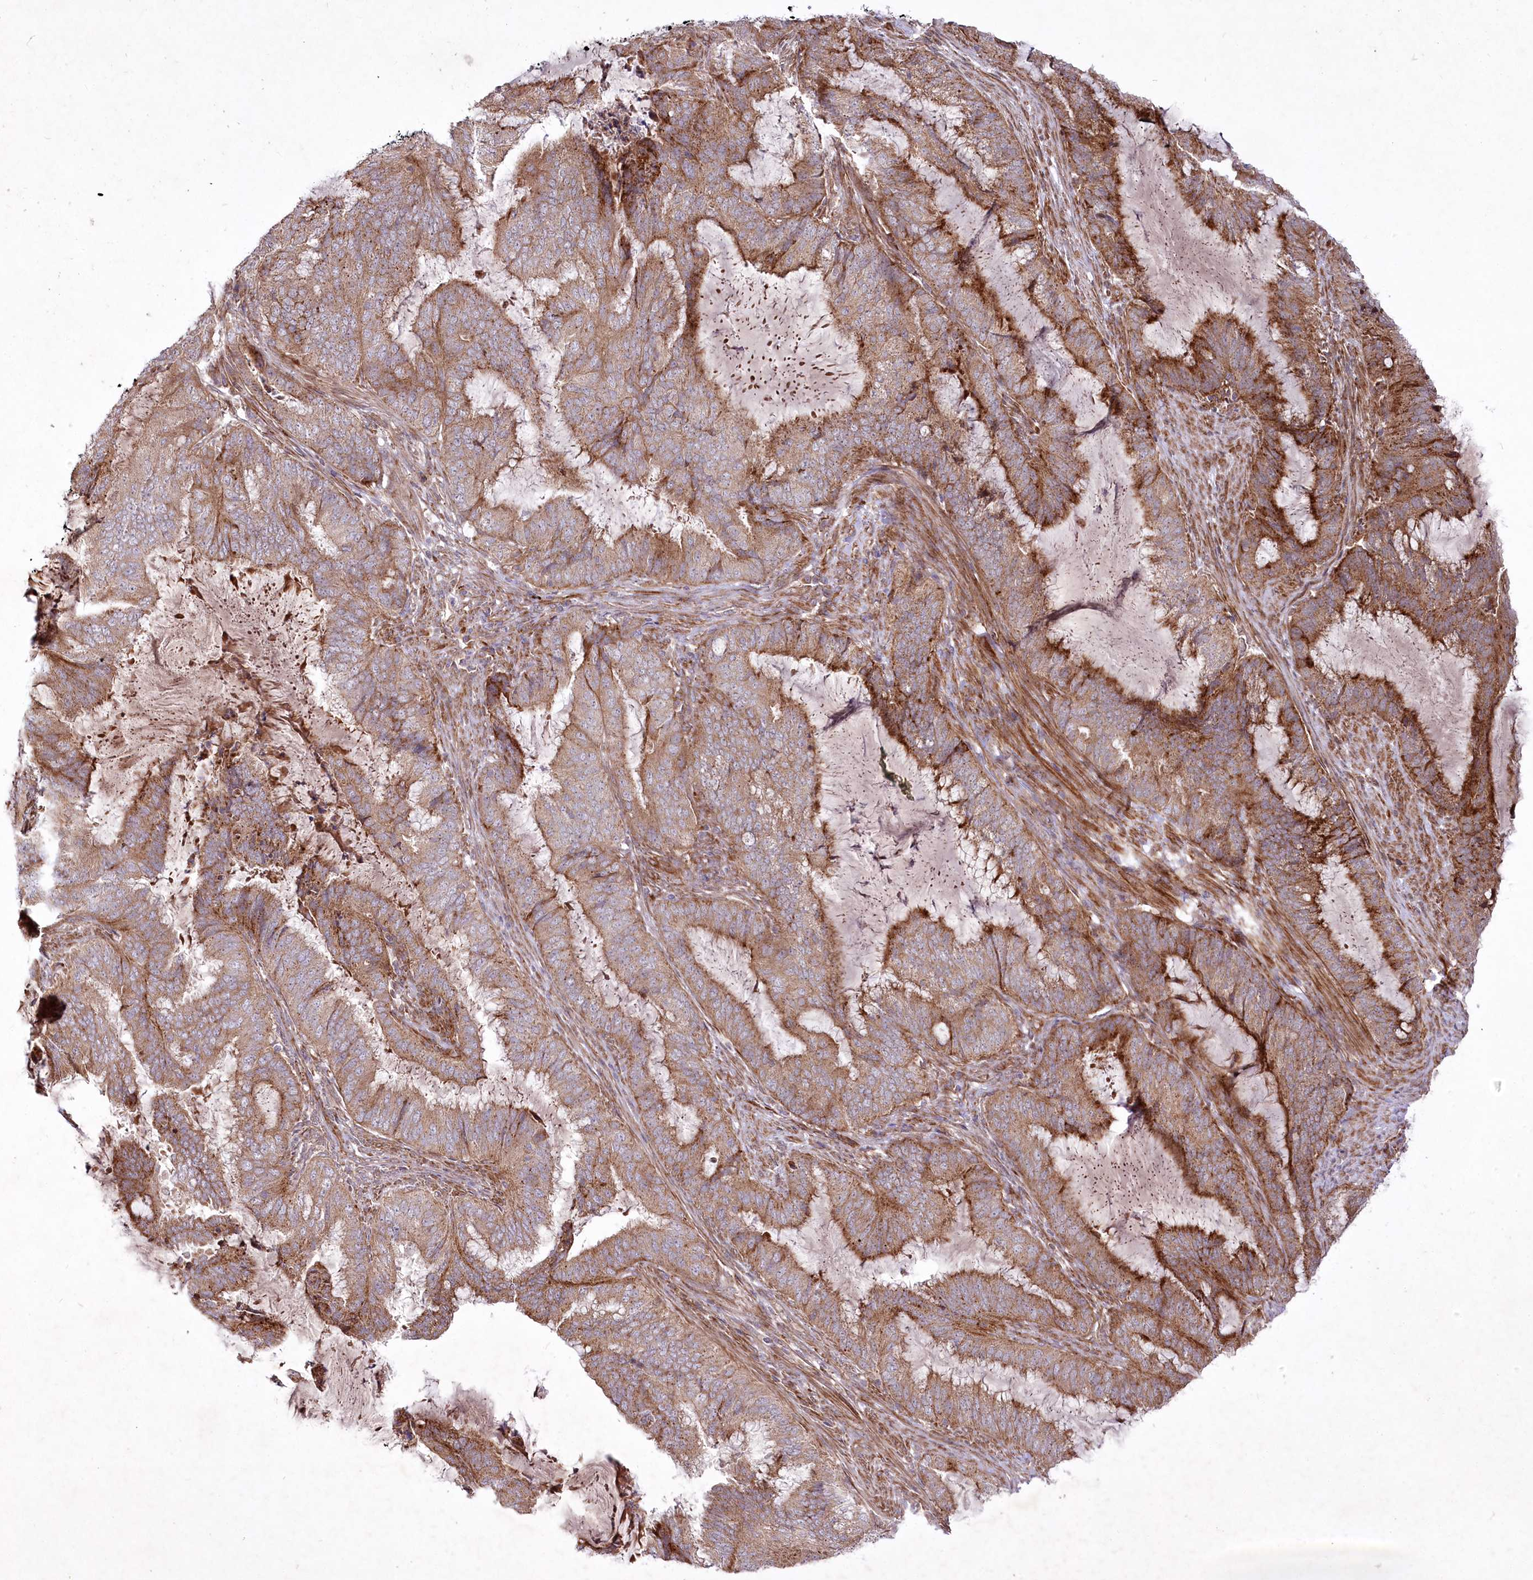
{"staining": {"intensity": "moderate", "quantity": ">75%", "location": "cytoplasmic/membranous"}, "tissue": "endometrial cancer", "cell_type": "Tumor cells", "image_type": "cancer", "snomed": [{"axis": "morphology", "description": "Adenocarcinoma, NOS"}, {"axis": "topography", "description": "Endometrium"}], "caption": "Protein staining shows moderate cytoplasmic/membranous staining in about >75% of tumor cells in endometrial cancer (adenocarcinoma).", "gene": "PSTK", "patient": {"sex": "female", "age": 51}}